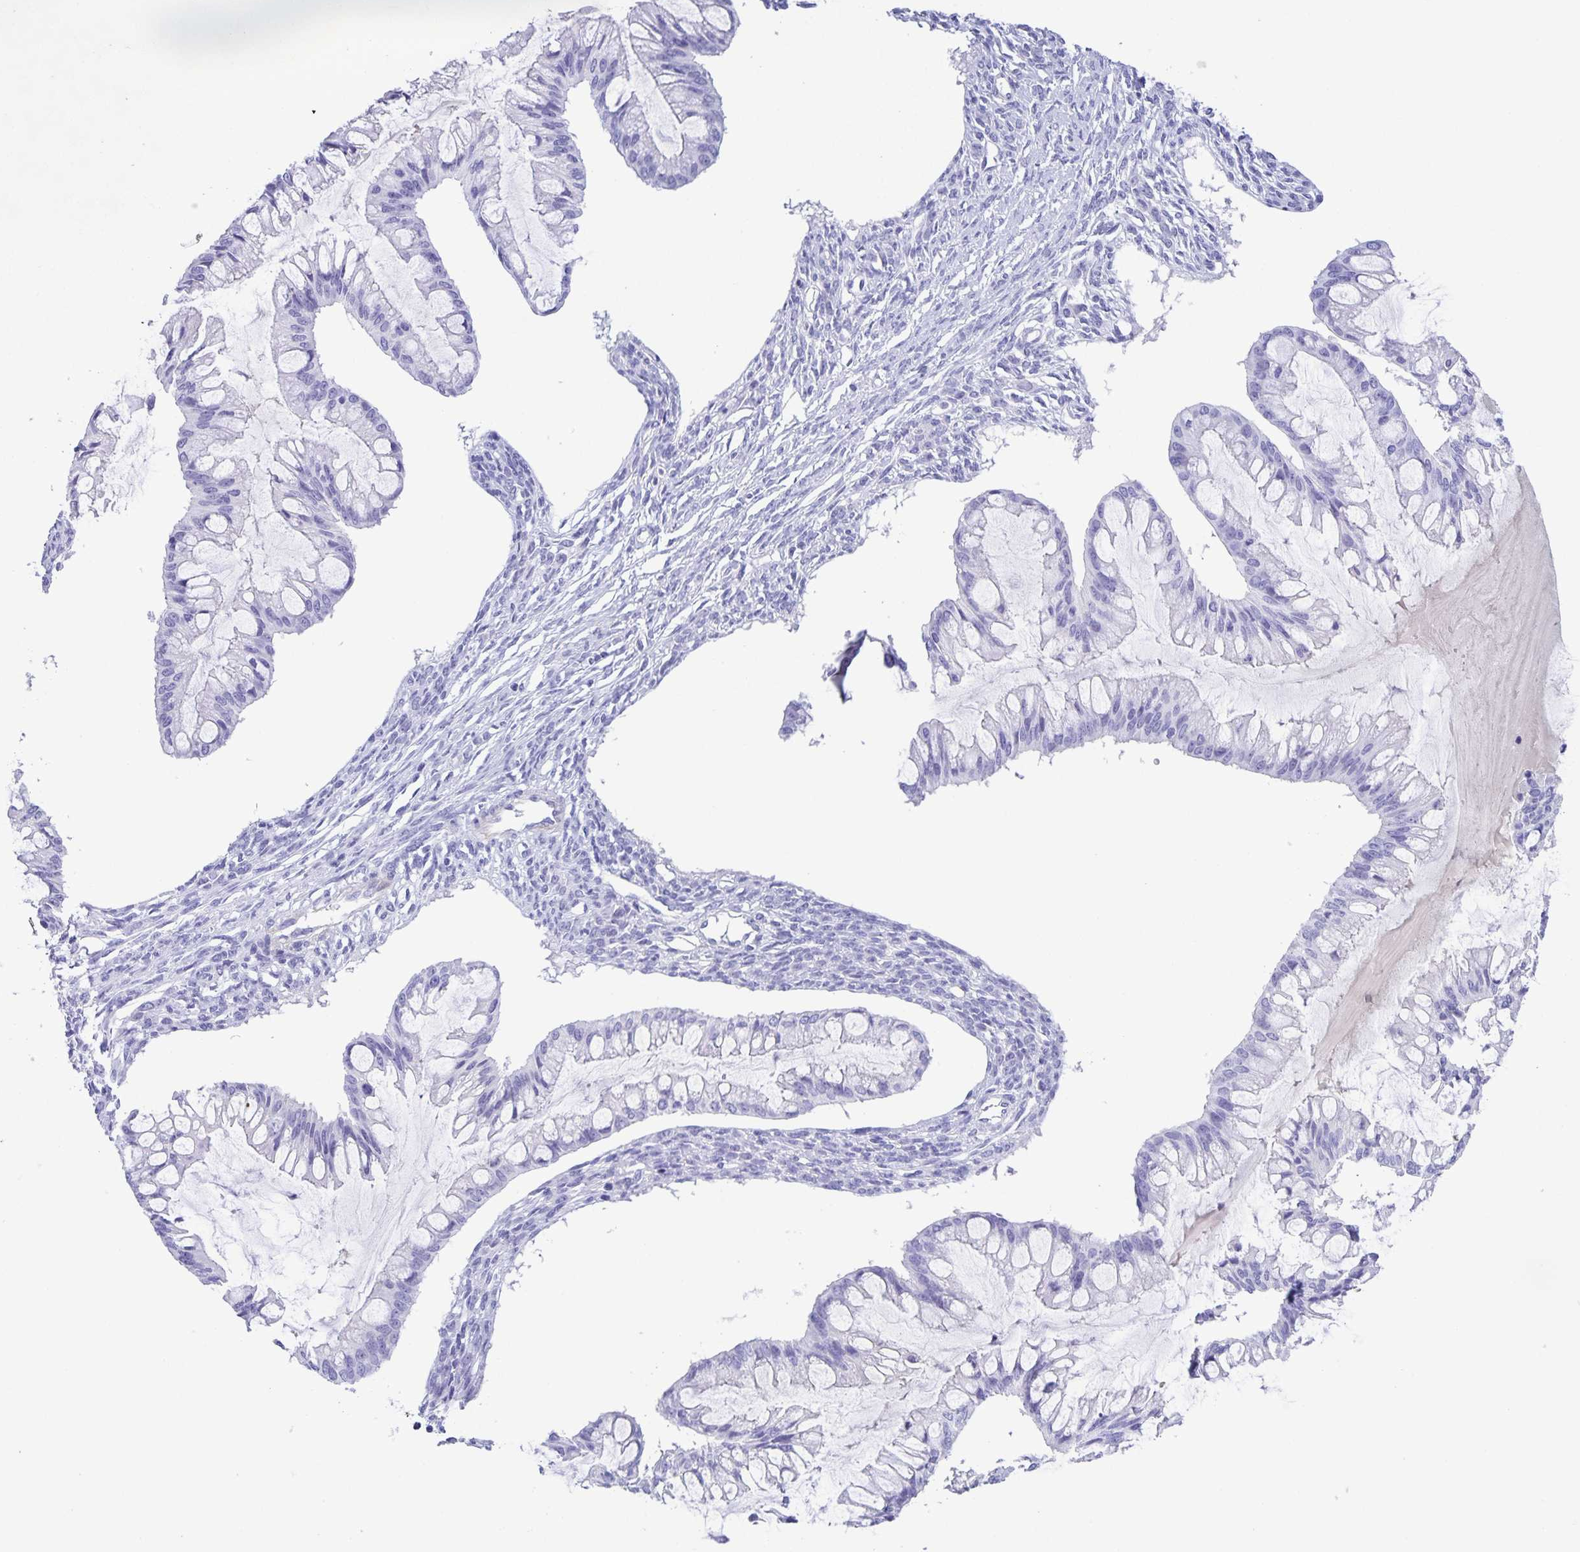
{"staining": {"intensity": "negative", "quantity": "none", "location": "none"}, "tissue": "ovarian cancer", "cell_type": "Tumor cells", "image_type": "cancer", "snomed": [{"axis": "morphology", "description": "Cystadenocarcinoma, mucinous, NOS"}, {"axis": "topography", "description": "Ovary"}], "caption": "The photomicrograph shows no staining of tumor cells in ovarian cancer.", "gene": "UBQLN3", "patient": {"sex": "female", "age": 73}}